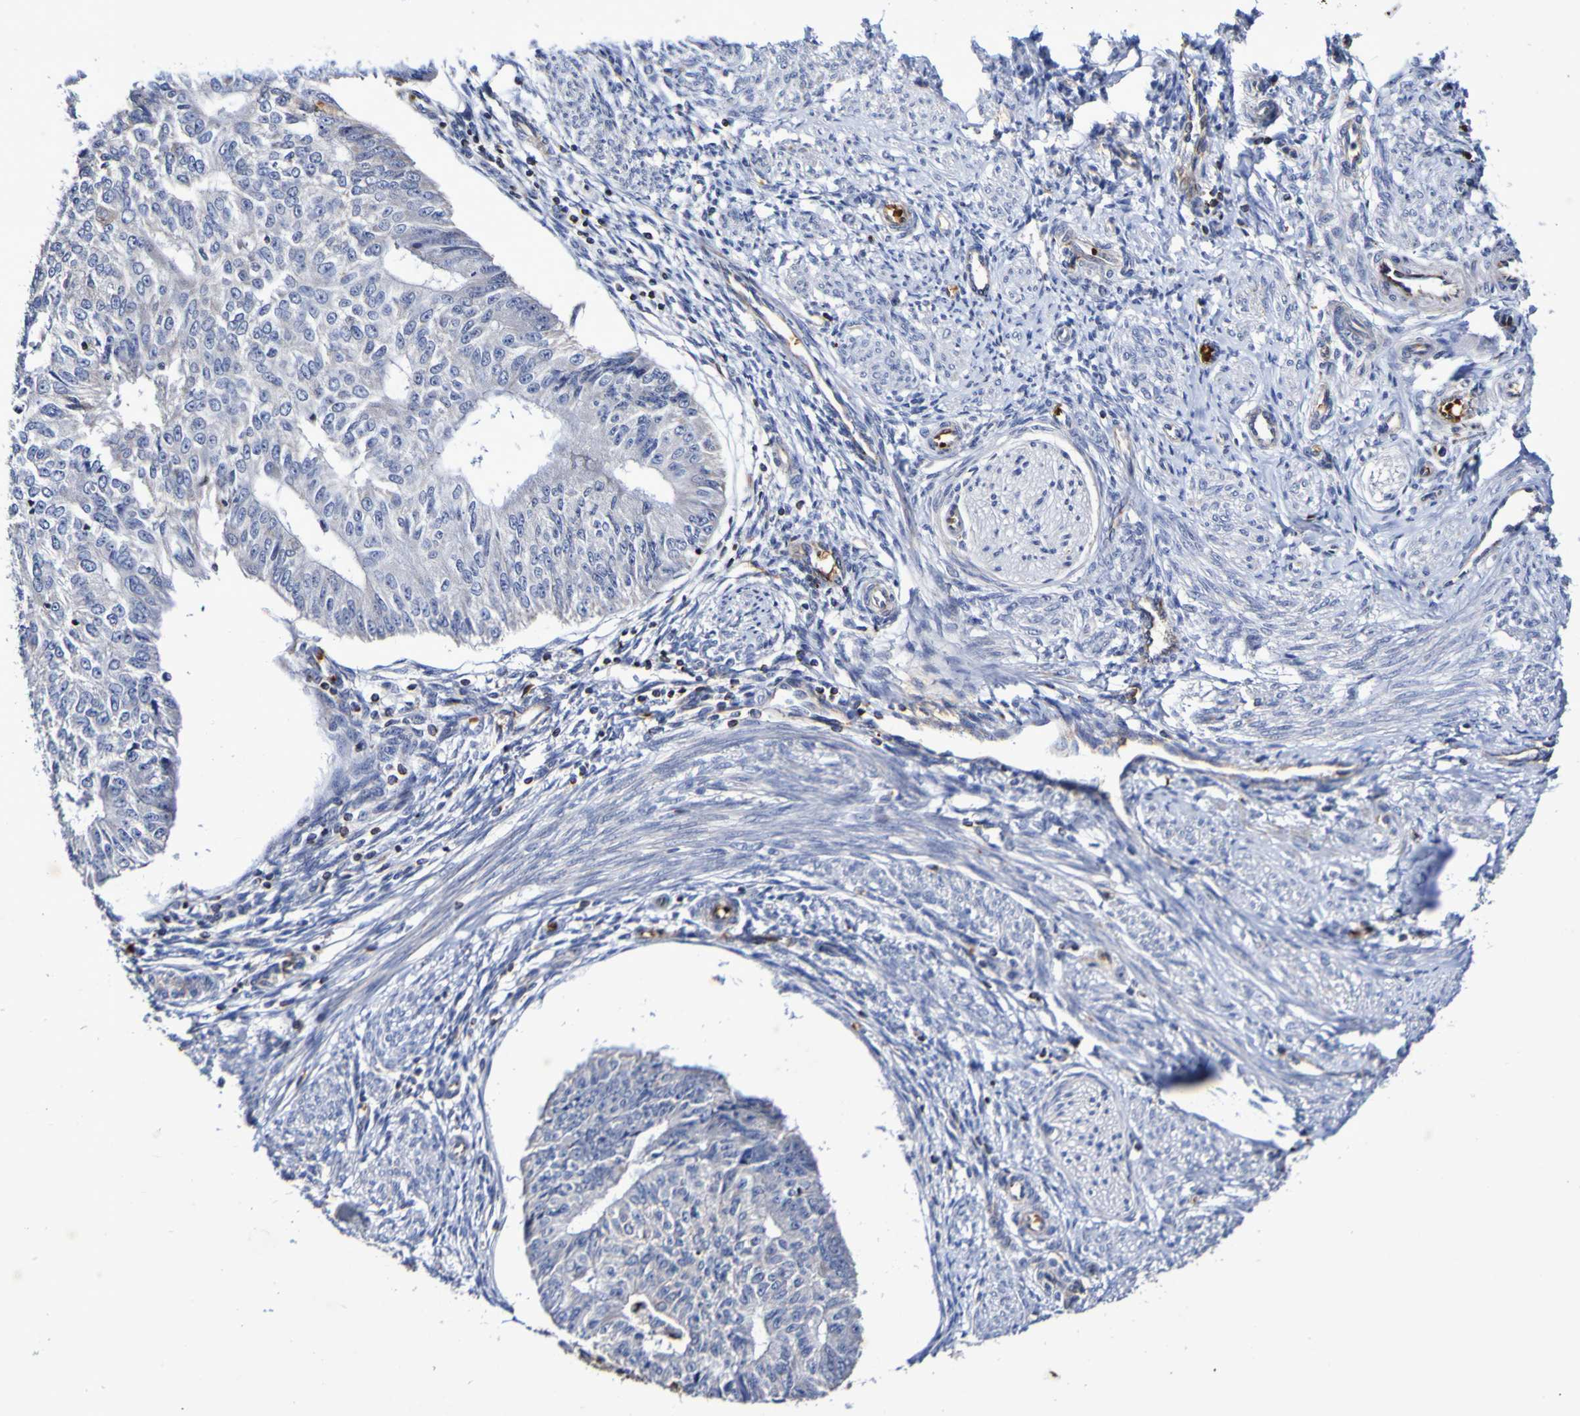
{"staining": {"intensity": "negative", "quantity": "none", "location": "none"}, "tissue": "endometrial cancer", "cell_type": "Tumor cells", "image_type": "cancer", "snomed": [{"axis": "morphology", "description": "Adenocarcinoma, NOS"}, {"axis": "topography", "description": "Endometrium"}], "caption": "Tumor cells are negative for protein expression in human endometrial adenocarcinoma. Nuclei are stained in blue.", "gene": "WNT4", "patient": {"sex": "female", "age": 32}}